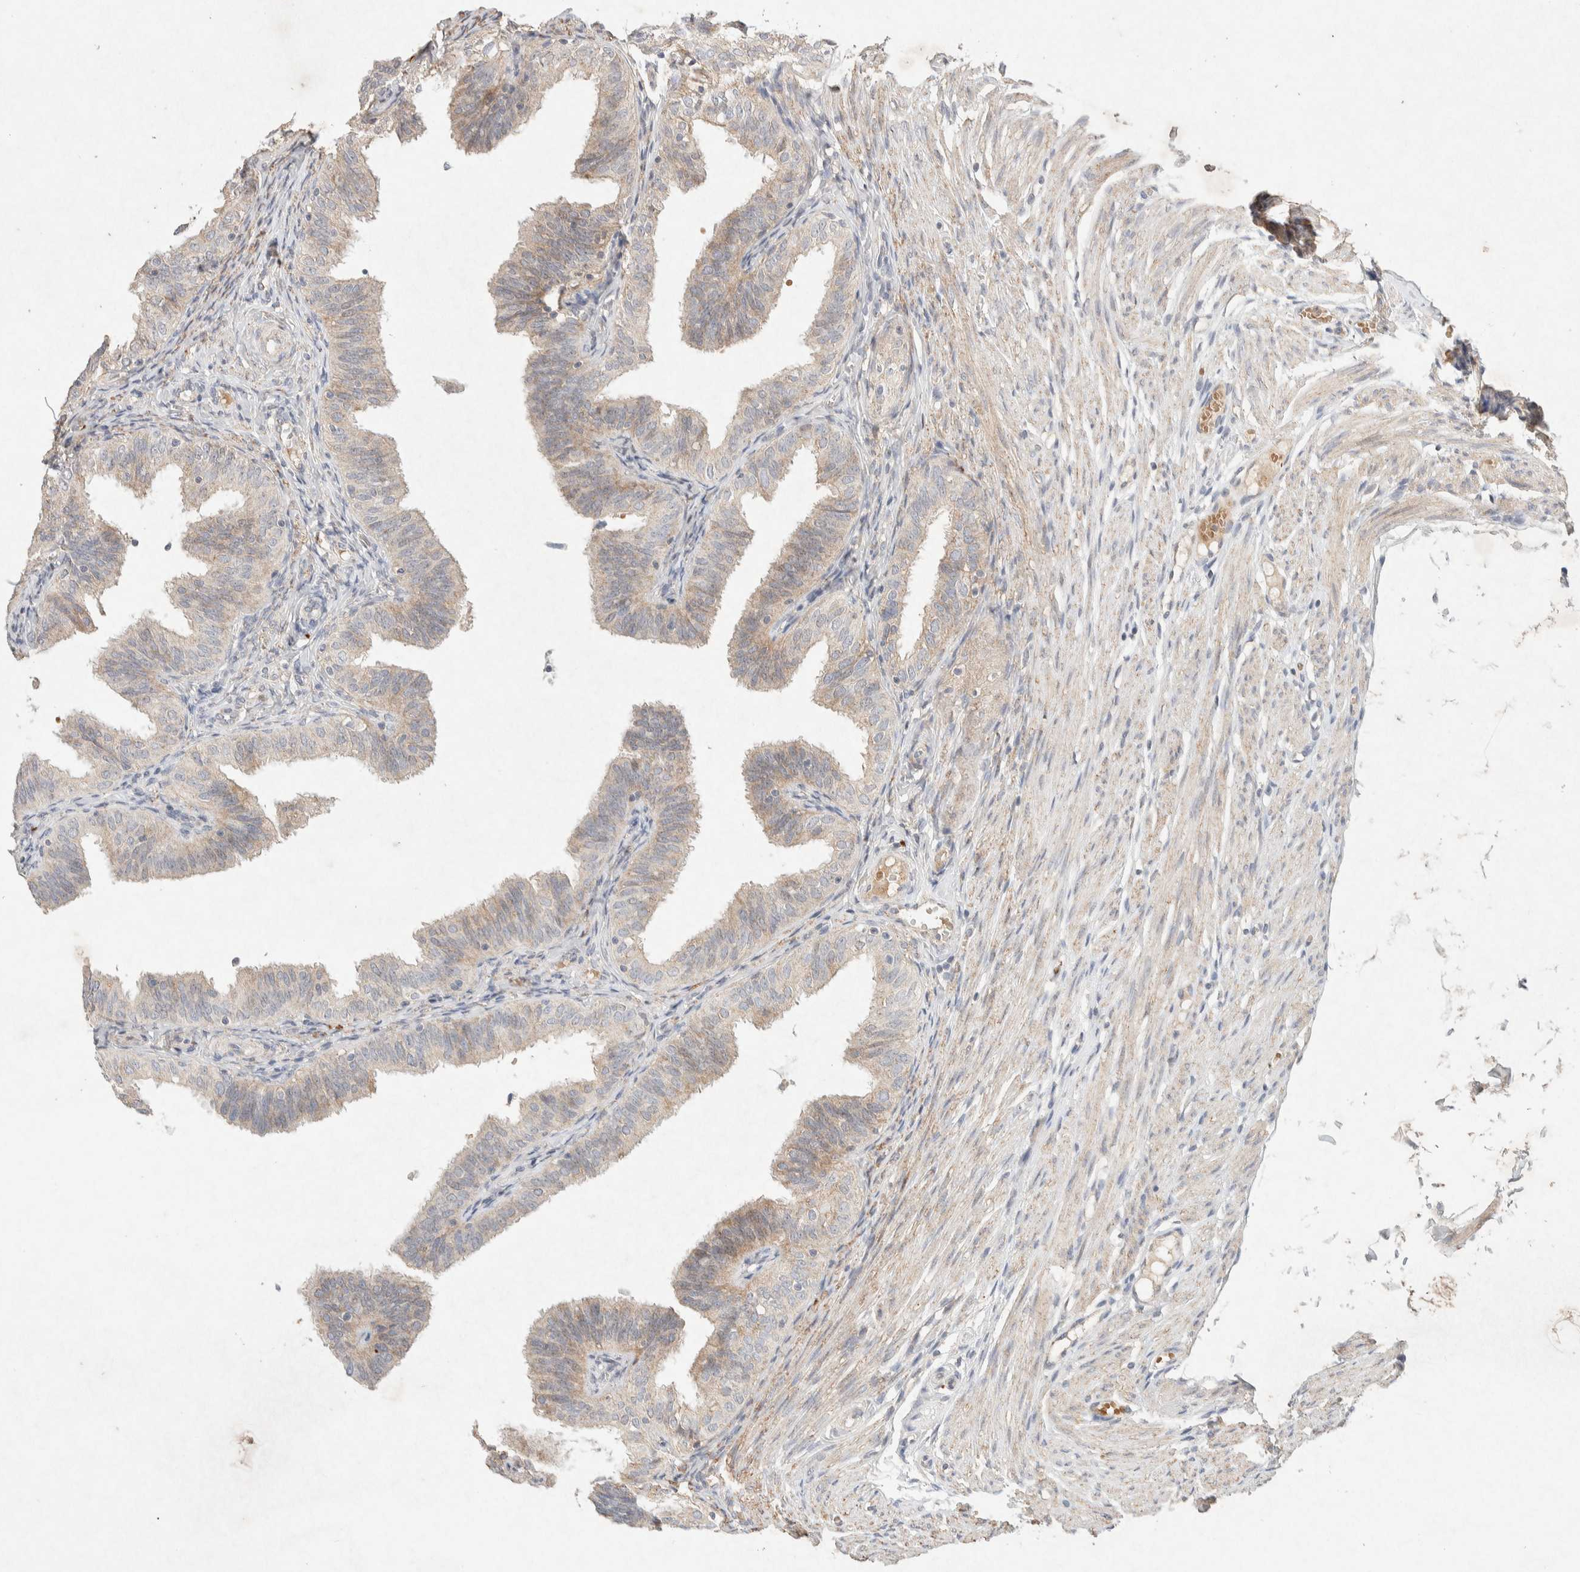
{"staining": {"intensity": "weak", "quantity": "25%-75%", "location": "cytoplasmic/membranous"}, "tissue": "fallopian tube", "cell_type": "Glandular cells", "image_type": "normal", "snomed": [{"axis": "morphology", "description": "Normal tissue, NOS"}, {"axis": "topography", "description": "Fallopian tube"}], "caption": "Weak cytoplasmic/membranous positivity is present in approximately 25%-75% of glandular cells in benign fallopian tube.", "gene": "GNAI1", "patient": {"sex": "female", "age": 35}}